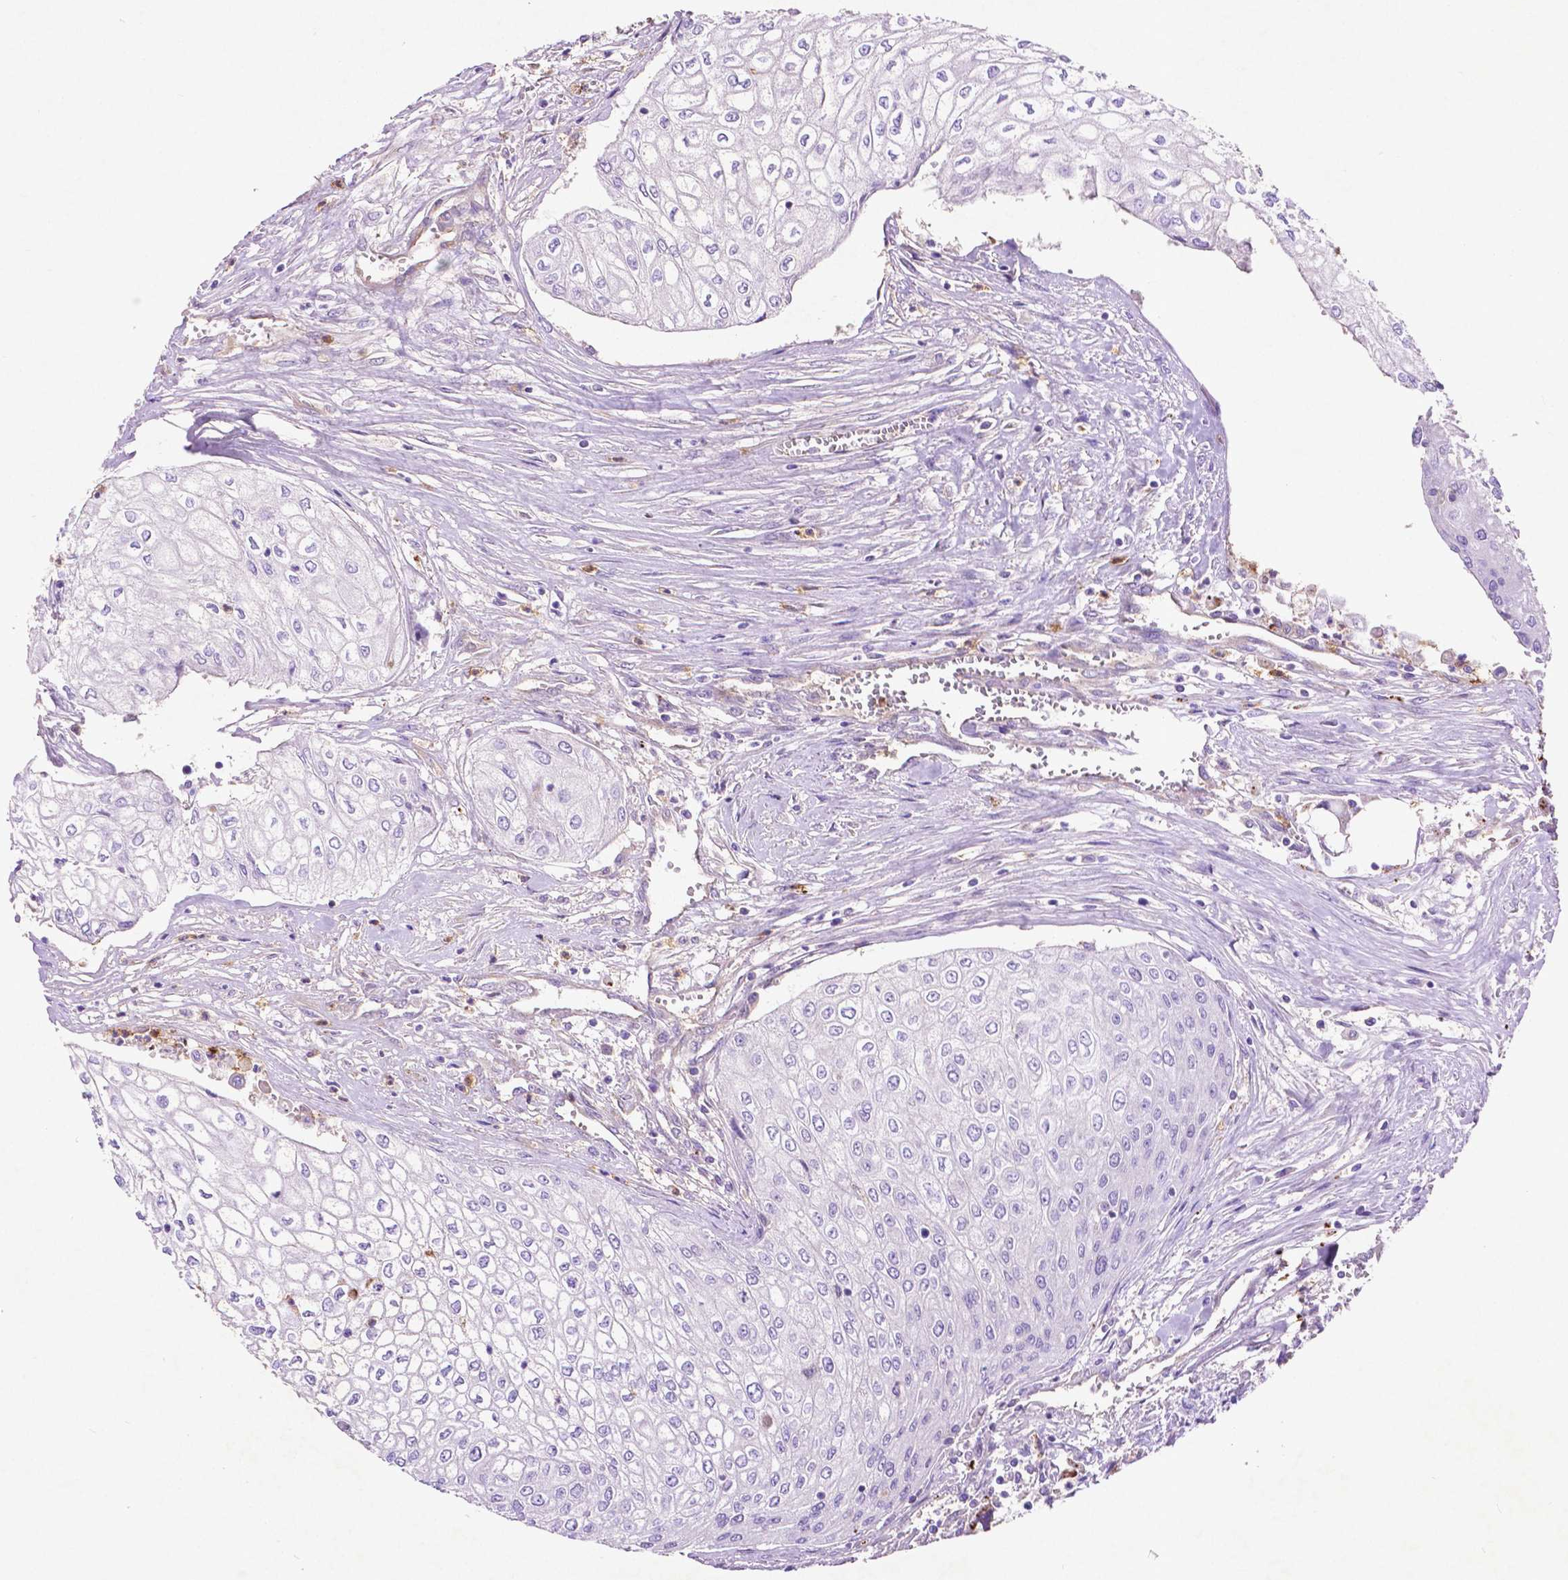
{"staining": {"intensity": "negative", "quantity": "none", "location": "none"}, "tissue": "urothelial cancer", "cell_type": "Tumor cells", "image_type": "cancer", "snomed": [{"axis": "morphology", "description": "Urothelial carcinoma, High grade"}, {"axis": "topography", "description": "Urinary bladder"}], "caption": "An immunohistochemistry photomicrograph of high-grade urothelial carcinoma is shown. There is no staining in tumor cells of high-grade urothelial carcinoma.", "gene": "GDPD5", "patient": {"sex": "male", "age": 62}}